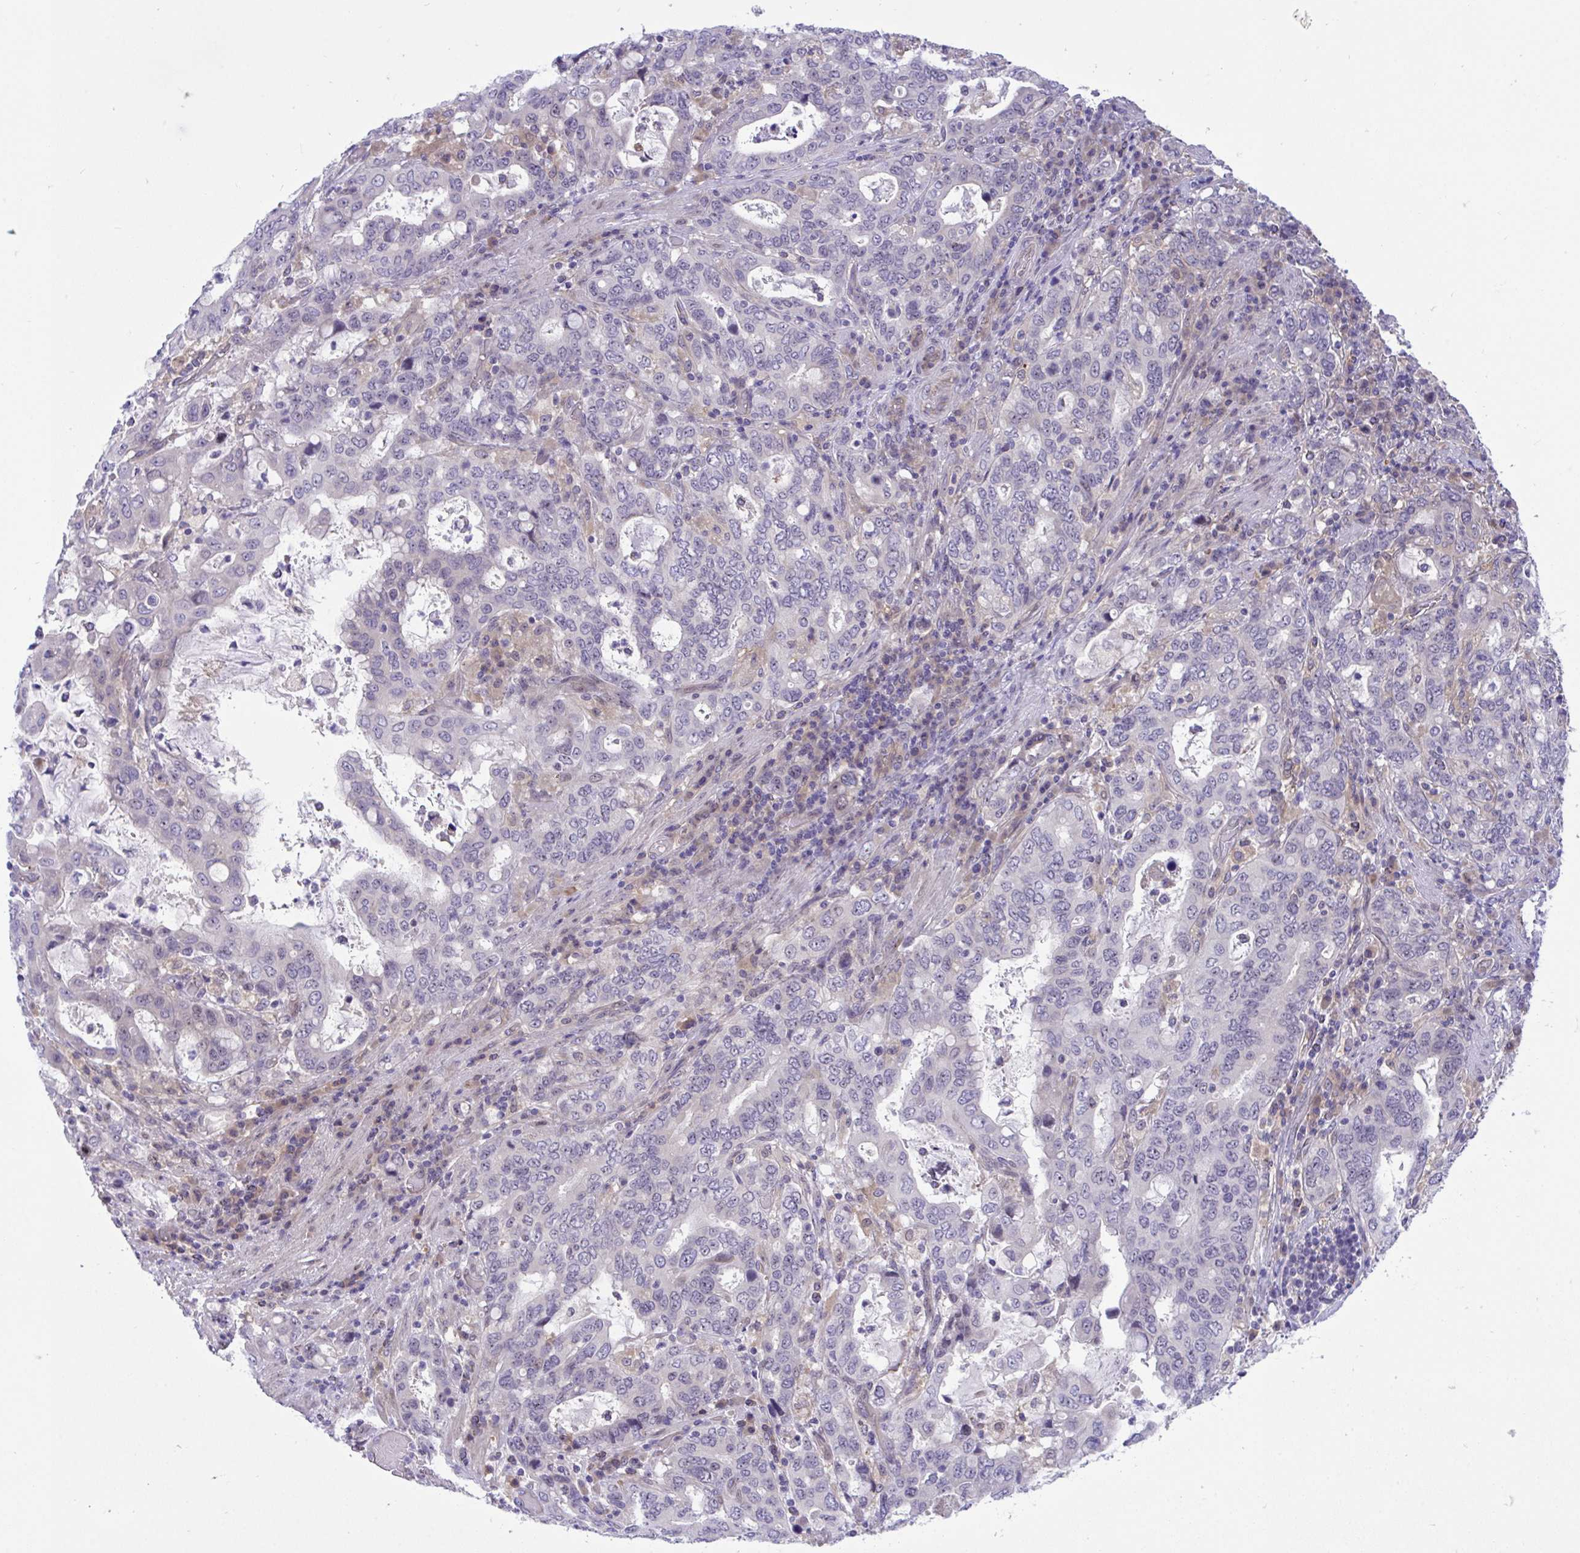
{"staining": {"intensity": "negative", "quantity": "none", "location": "none"}, "tissue": "stomach cancer", "cell_type": "Tumor cells", "image_type": "cancer", "snomed": [{"axis": "morphology", "description": "Adenocarcinoma, NOS"}, {"axis": "topography", "description": "Stomach, upper"}, {"axis": "topography", "description": "Stomach"}], "caption": "Stomach cancer stained for a protein using immunohistochemistry (IHC) exhibits no staining tumor cells.", "gene": "CENPQ", "patient": {"sex": "male", "age": 62}}